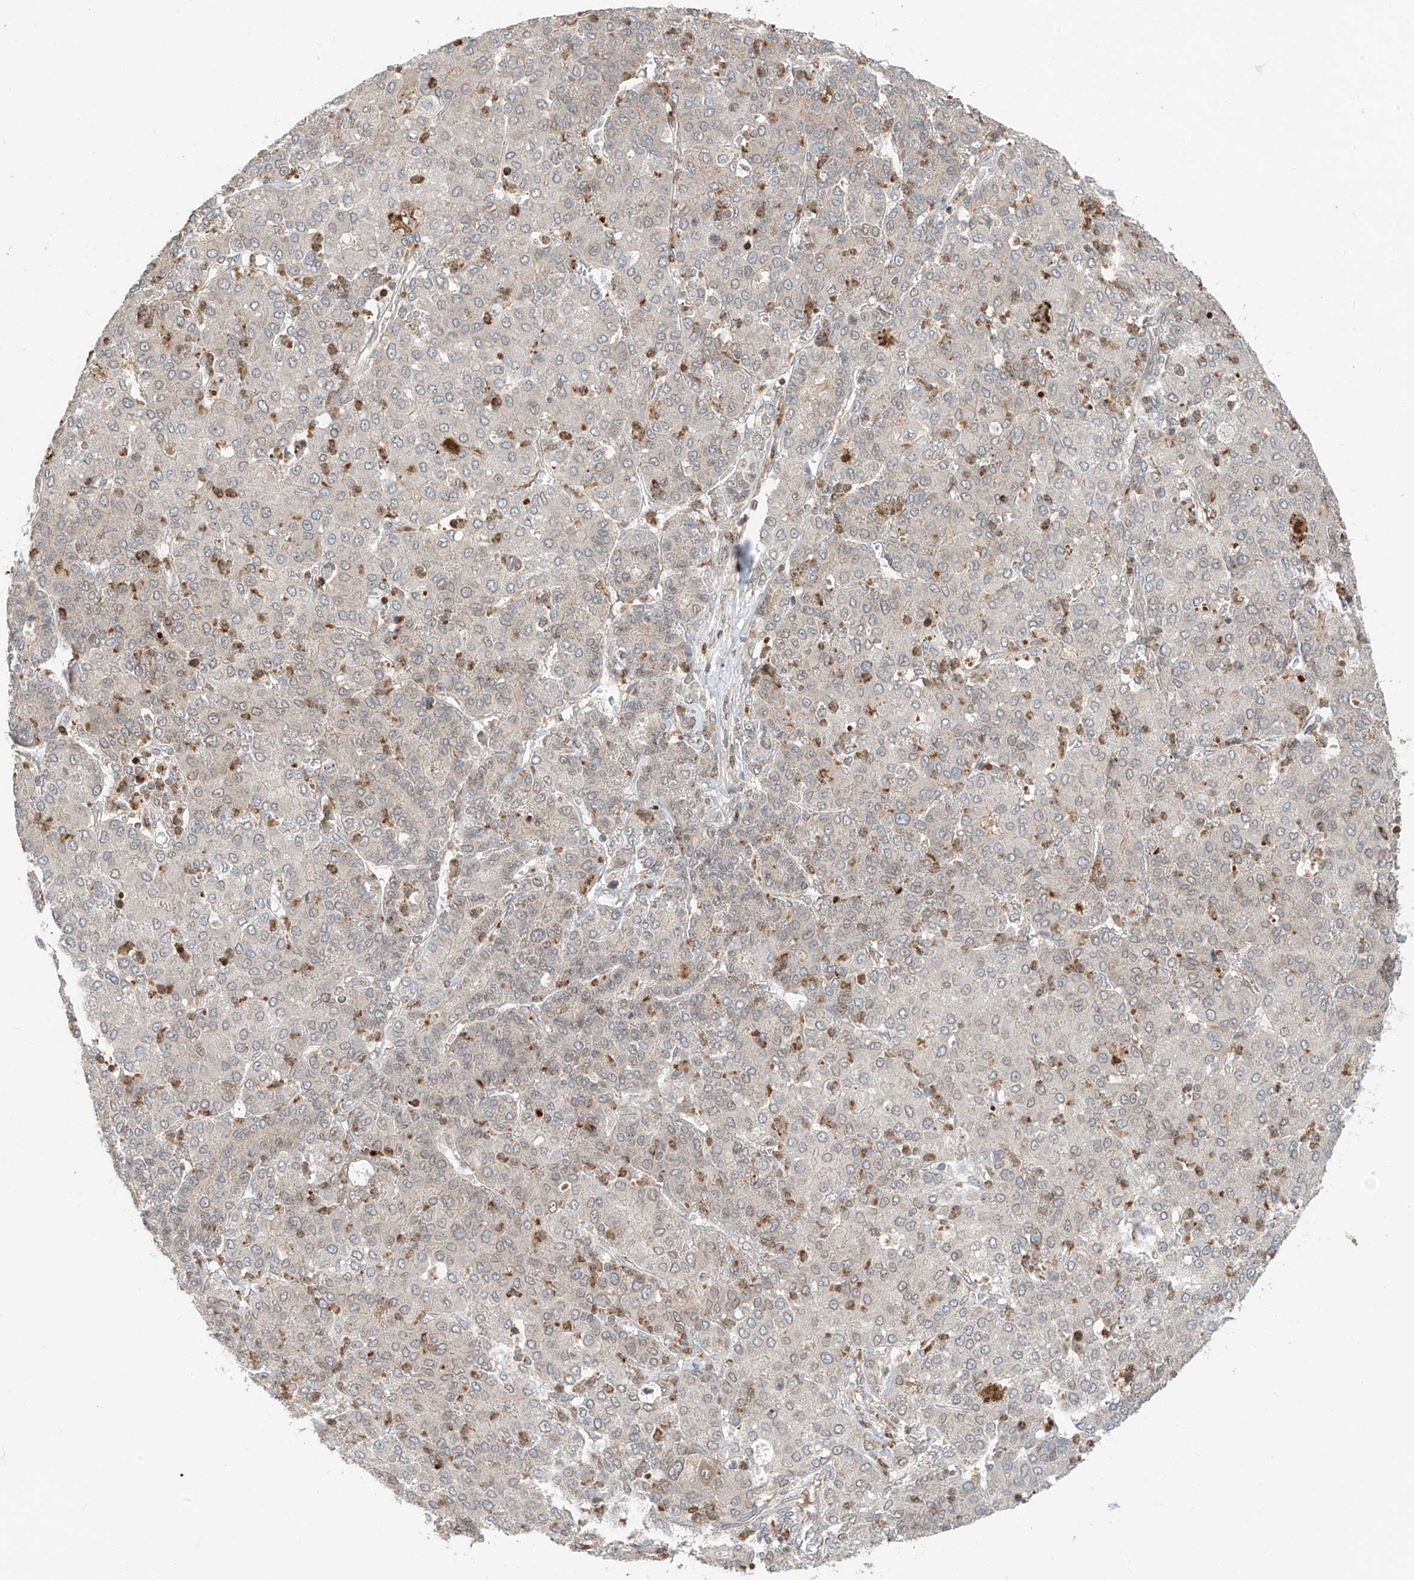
{"staining": {"intensity": "negative", "quantity": "none", "location": "none"}, "tissue": "liver cancer", "cell_type": "Tumor cells", "image_type": "cancer", "snomed": [{"axis": "morphology", "description": "Carcinoma, Hepatocellular, NOS"}, {"axis": "topography", "description": "Liver"}], "caption": "IHC histopathology image of hepatocellular carcinoma (liver) stained for a protein (brown), which reveals no expression in tumor cells.", "gene": "AHCTF1", "patient": {"sex": "male", "age": 65}}